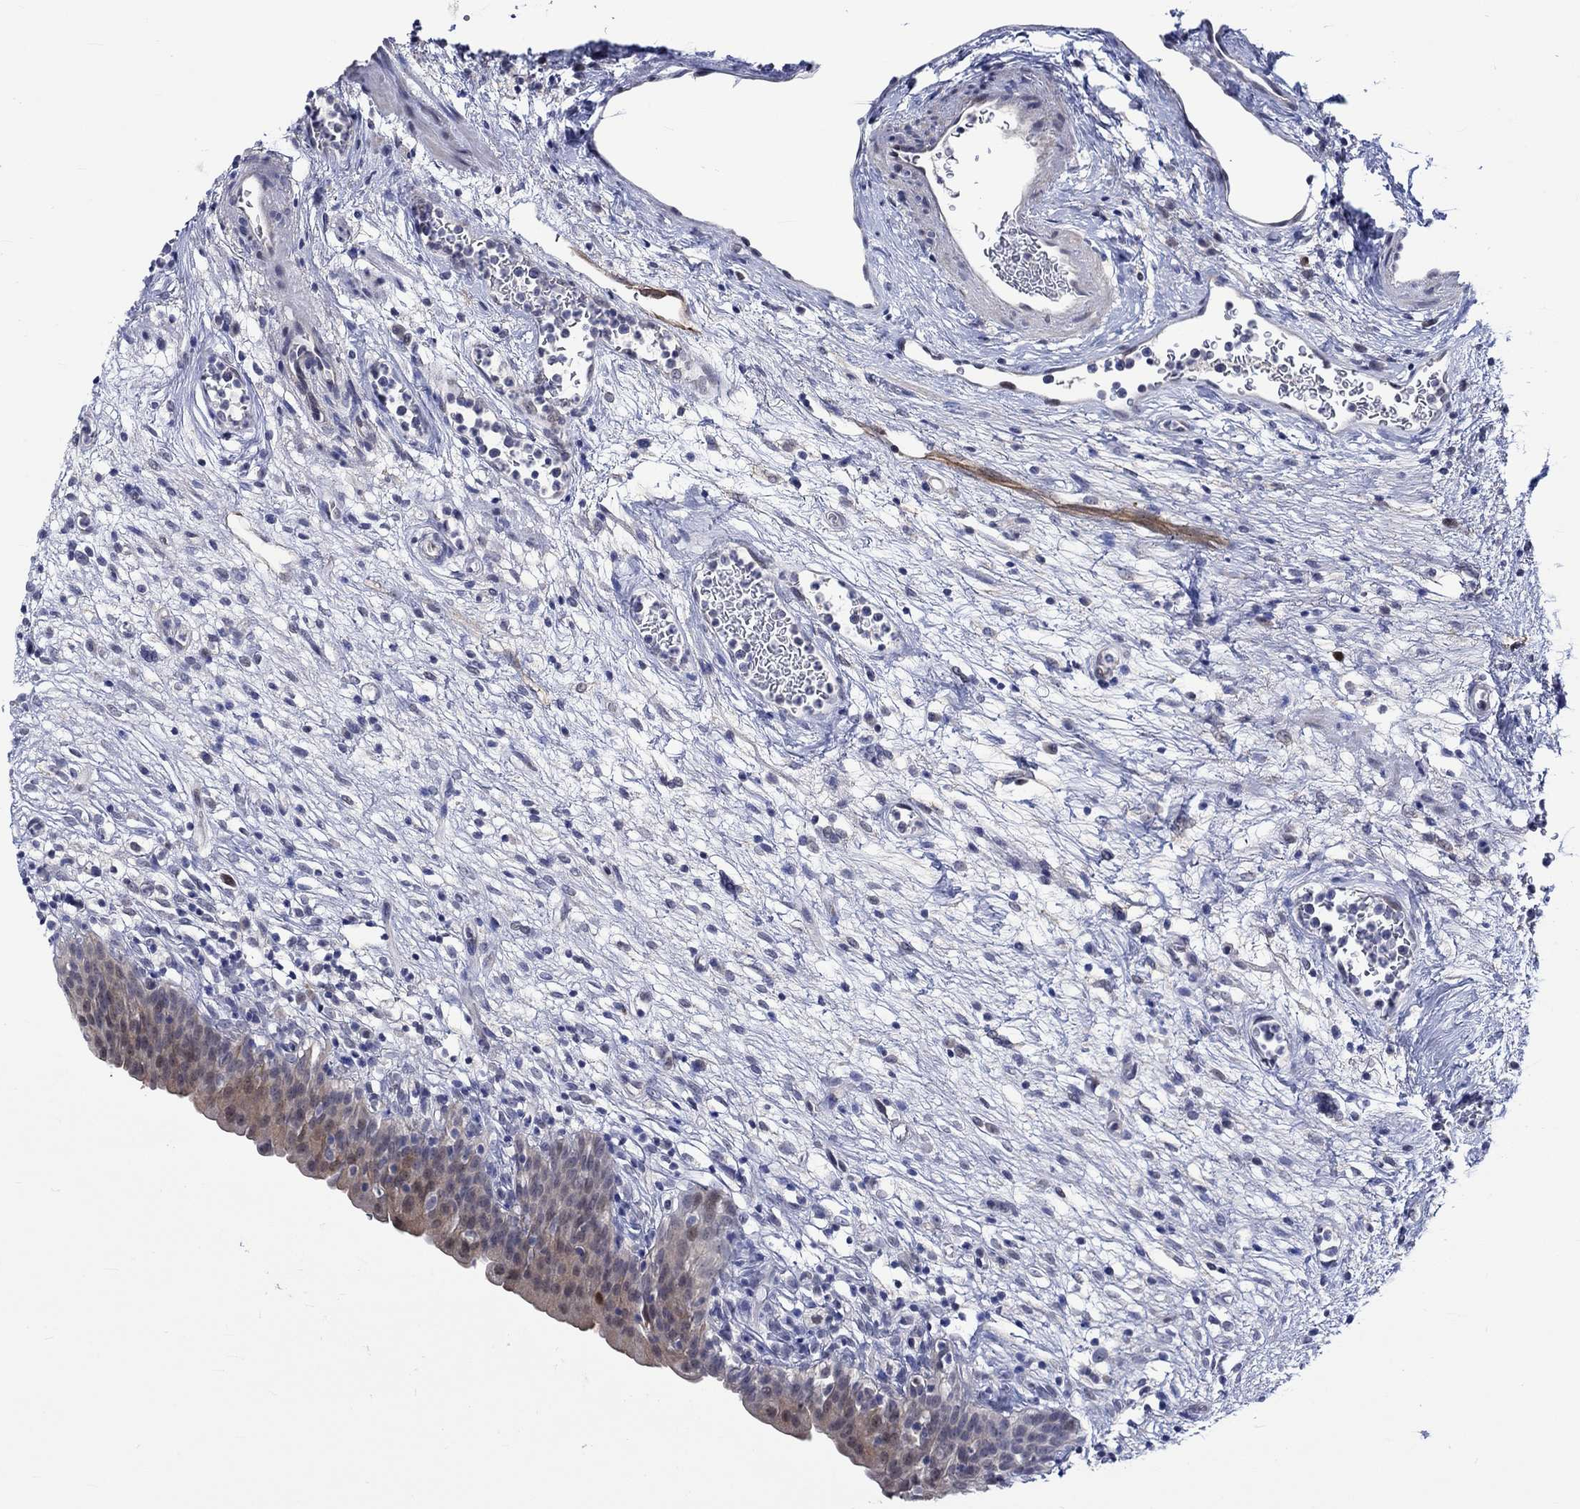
{"staining": {"intensity": "moderate", "quantity": "<25%", "location": "nuclear"}, "tissue": "urinary bladder", "cell_type": "Urothelial cells", "image_type": "normal", "snomed": [{"axis": "morphology", "description": "Normal tissue, NOS"}, {"axis": "topography", "description": "Urinary bladder"}], "caption": "Urinary bladder was stained to show a protein in brown. There is low levels of moderate nuclear positivity in approximately <25% of urothelial cells.", "gene": "E2F8", "patient": {"sex": "male", "age": 76}}